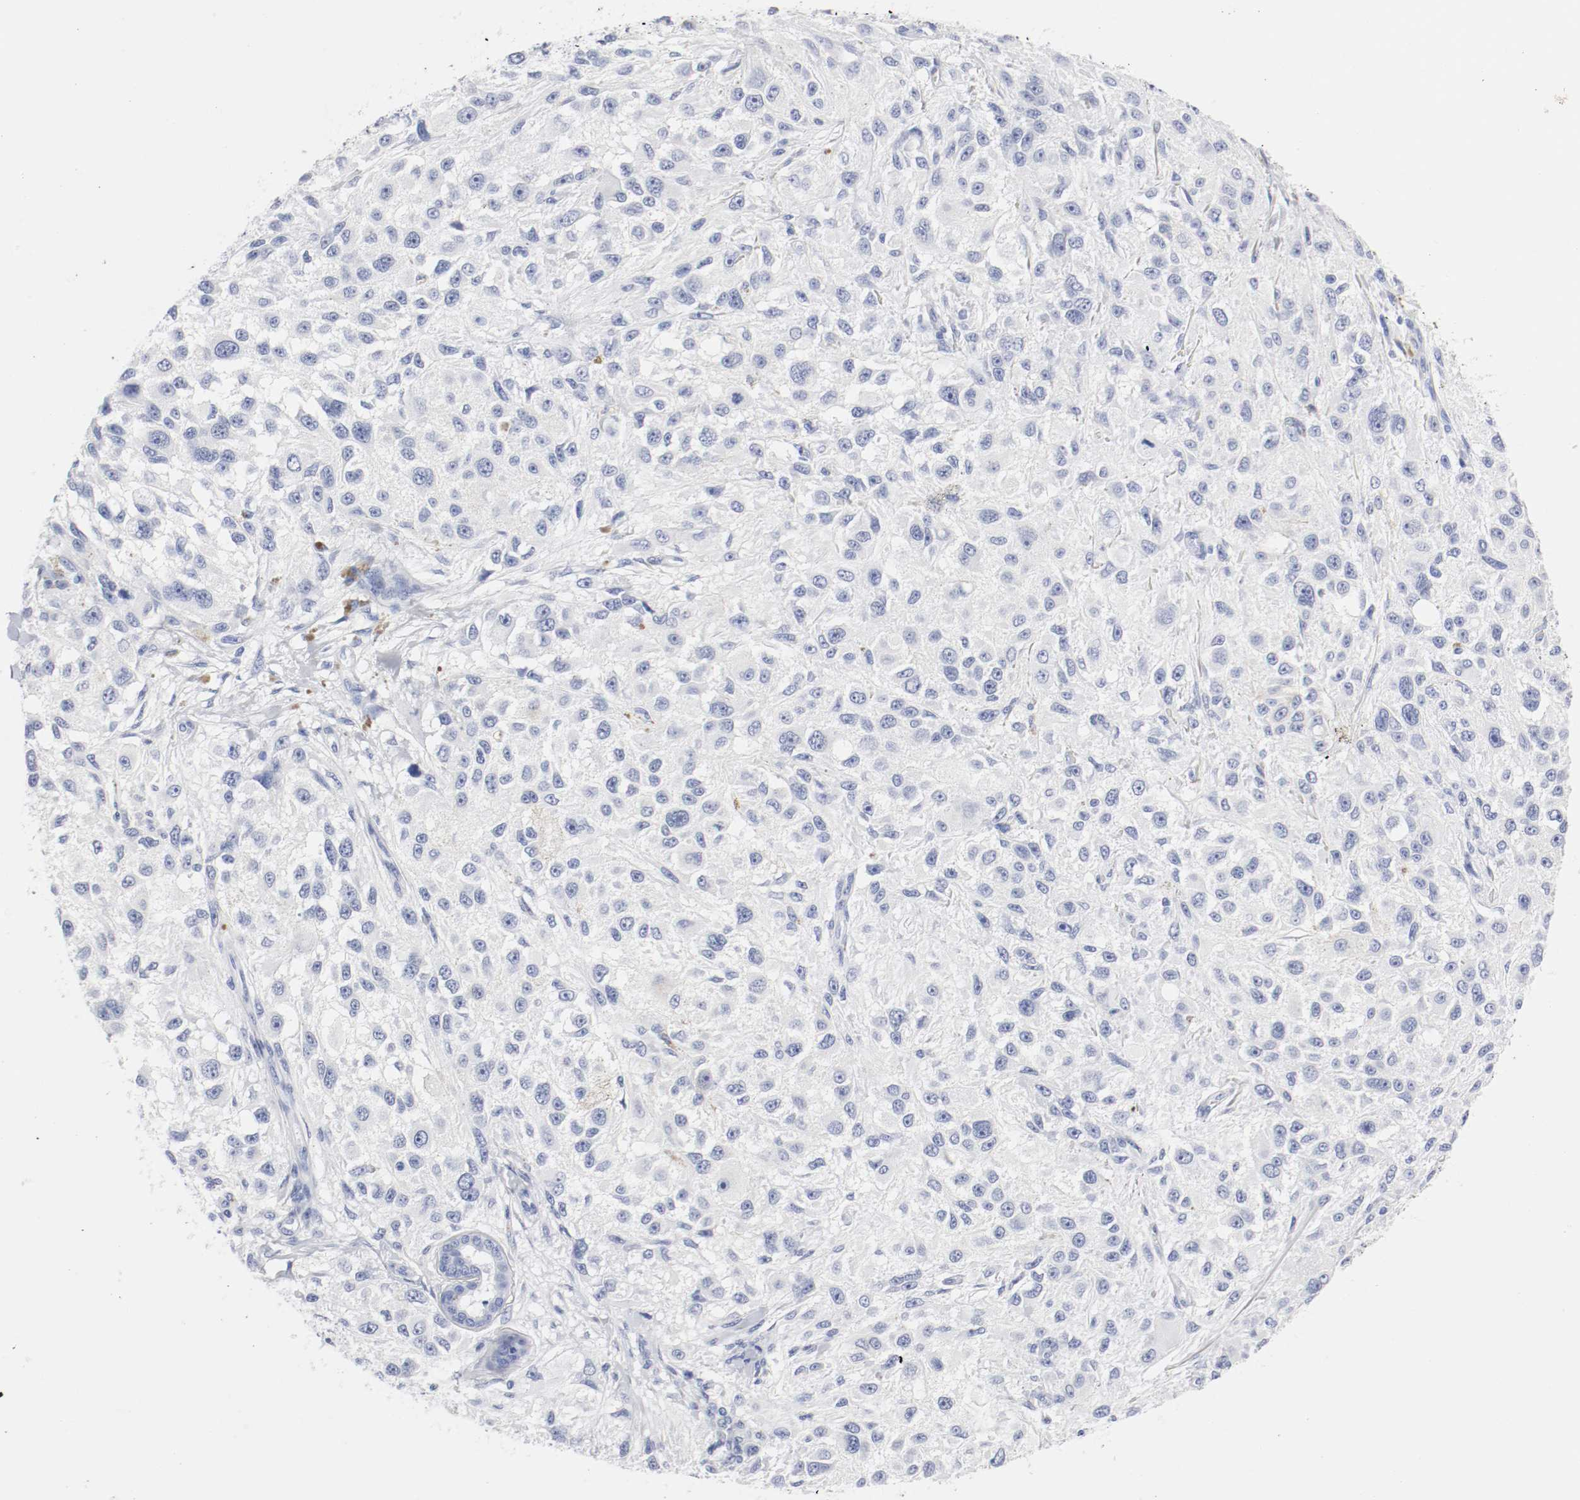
{"staining": {"intensity": "negative", "quantity": "none", "location": "none"}, "tissue": "melanoma", "cell_type": "Tumor cells", "image_type": "cancer", "snomed": [{"axis": "morphology", "description": "Necrosis, NOS"}, {"axis": "morphology", "description": "Malignant melanoma, NOS"}, {"axis": "topography", "description": "Skin"}], "caption": "DAB (3,3'-diaminobenzidine) immunohistochemical staining of human malignant melanoma exhibits no significant staining in tumor cells.", "gene": "GAD1", "patient": {"sex": "female", "age": 87}}